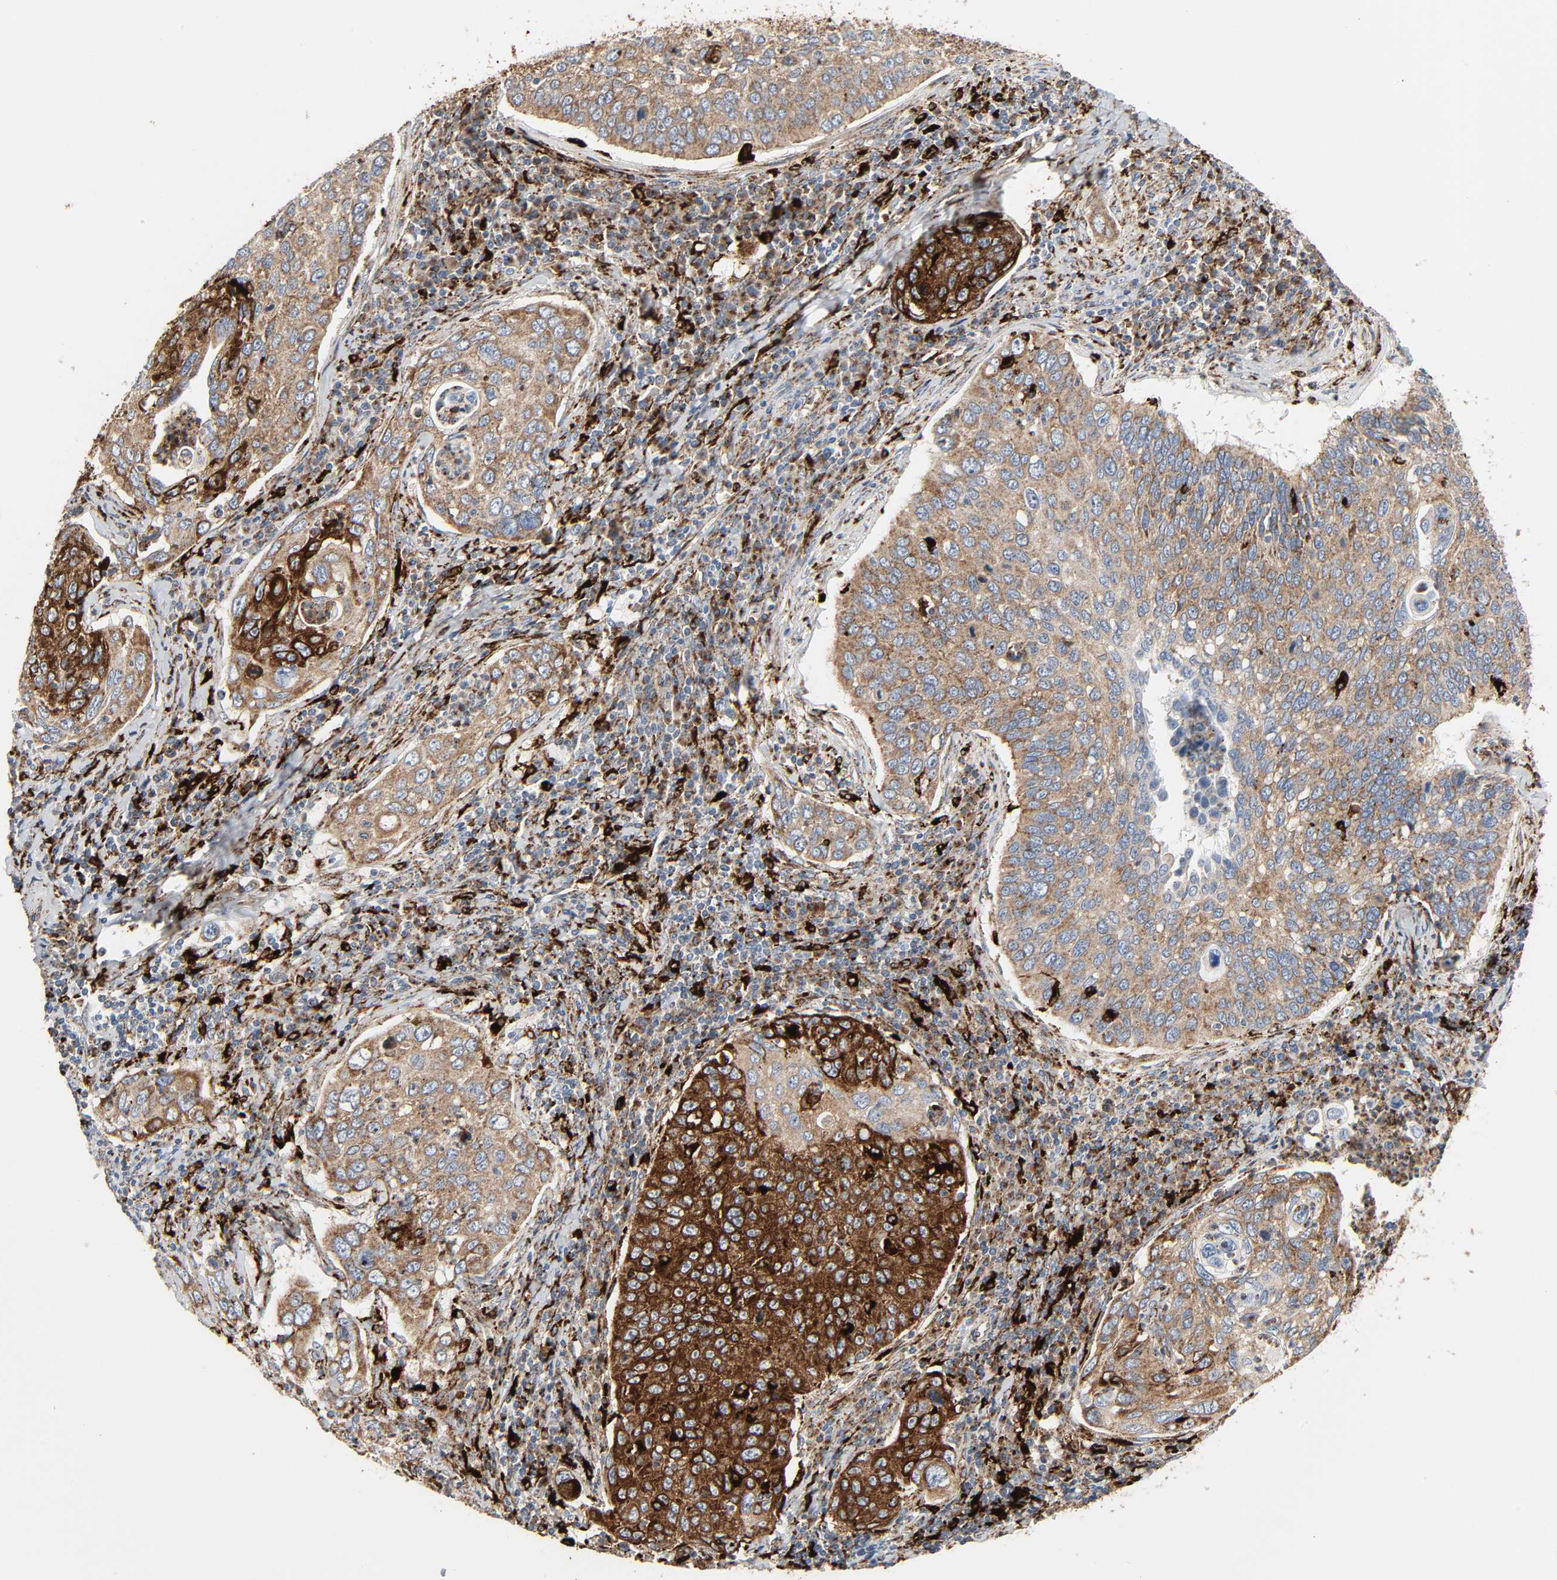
{"staining": {"intensity": "strong", "quantity": ">75%", "location": "cytoplasmic/membranous"}, "tissue": "cervical cancer", "cell_type": "Tumor cells", "image_type": "cancer", "snomed": [{"axis": "morphology", "description": "Squamous cell carcinoma, NOS"}, {"axis": "topography", "description": "Cervix"}], "caption": "There is high levels of strong cytoplasmic/membranous staining in tumor cells of cervical cancer (squamous cell carcinoma), as demonstrated by immunohistochemical staining (brown color).", "gene": "PSAP", "patient": {"sex": "female", "age": 53}}